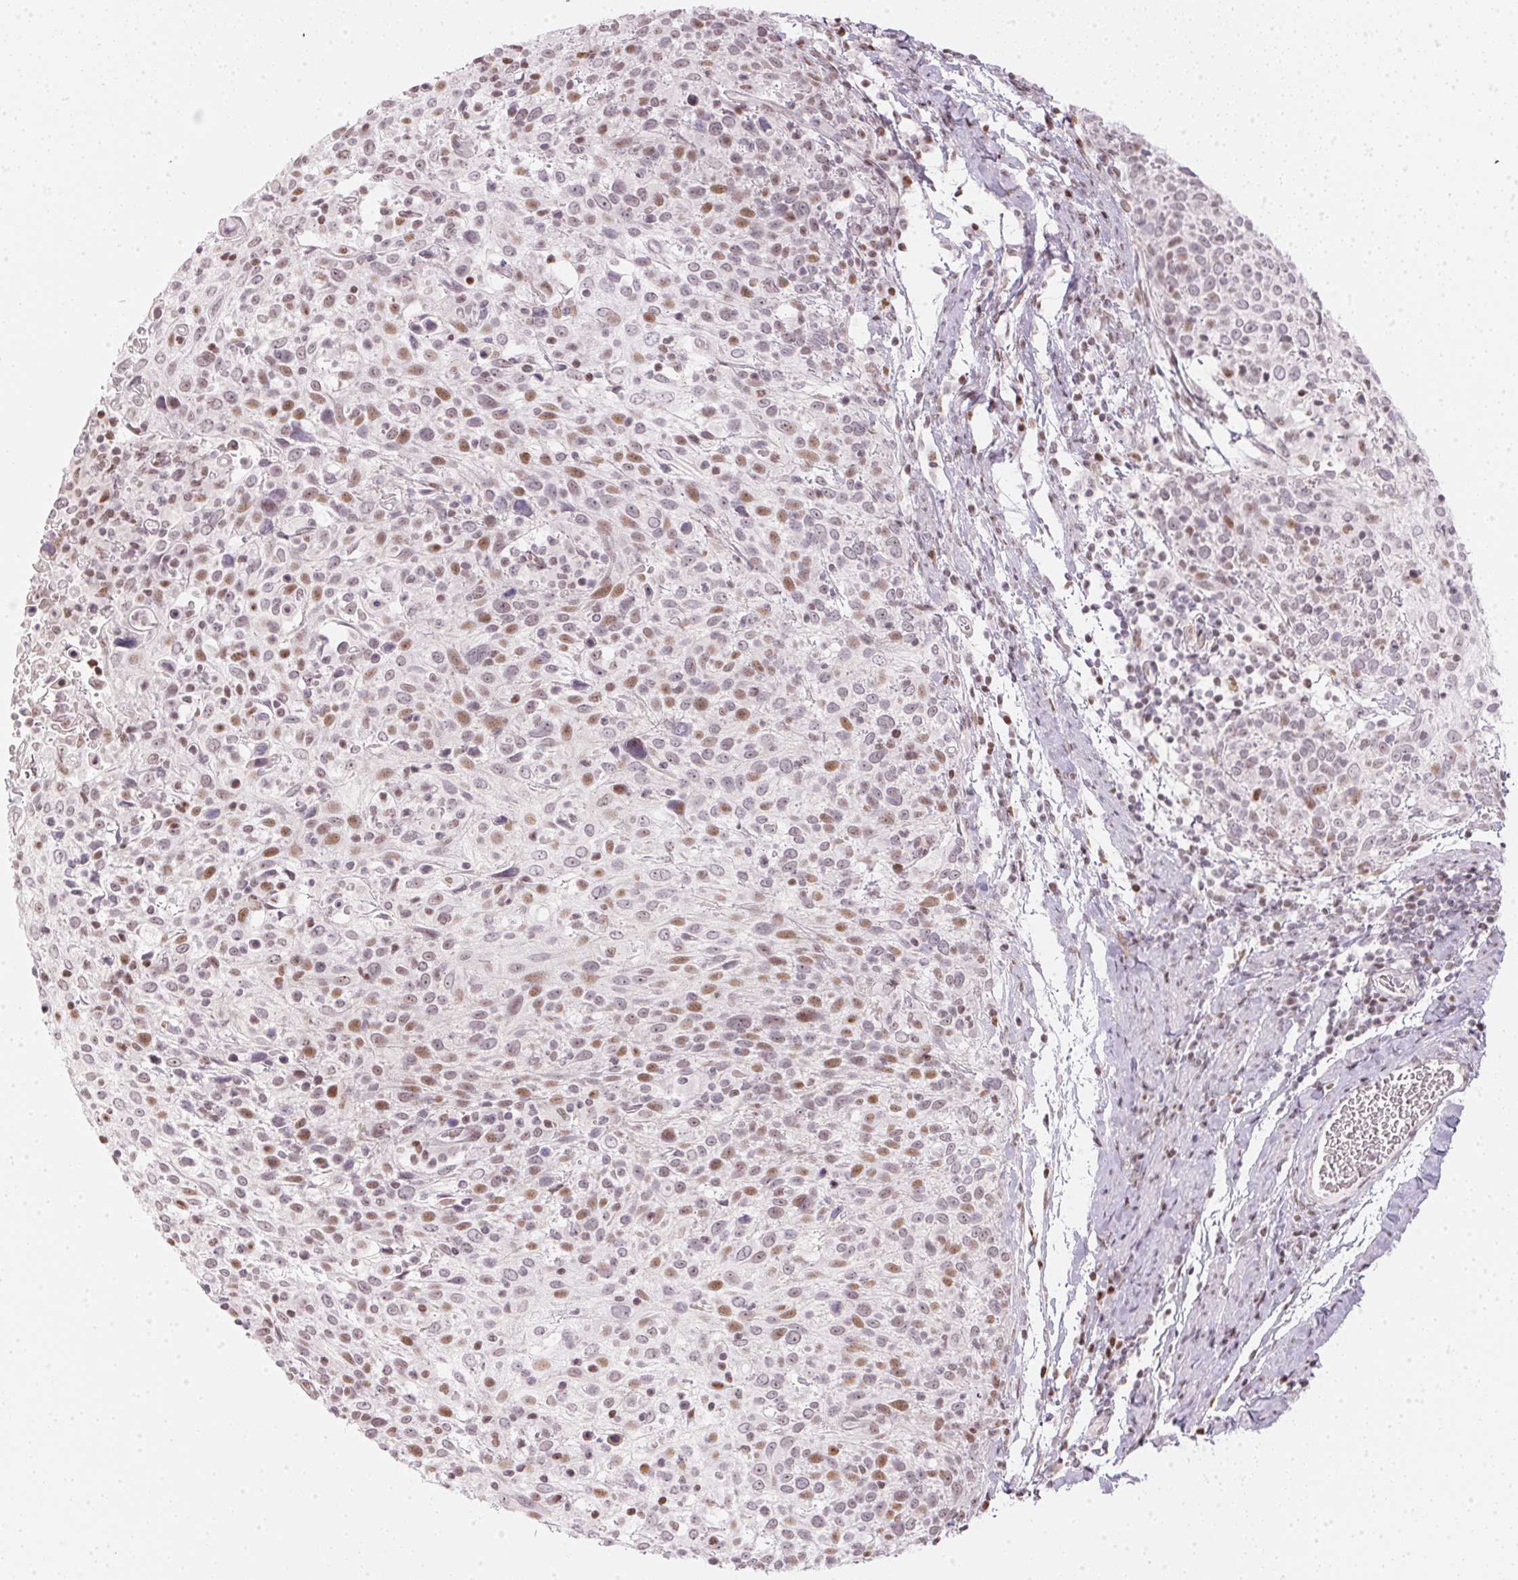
{"staining": {"intensity": "weak", "quantity": "25%-75%", "location": "nuclear"}, "tissue": "cervical cancer", "cell_type": "Tumor cells", "image_type": "cancer", "snomed": [{"axis": "morphology", "description": "Squamous cell carcinoma, NOS"}, {"axis": "topography", "description": "Cervix"}], "caption": "Tumor cells exhibit weak nuclear staining in about 25%-75% of cells in squamous cell carcinoma (cervical).", "gene": "KAT6A", "patient": {"sex": "female", "age": 61}}